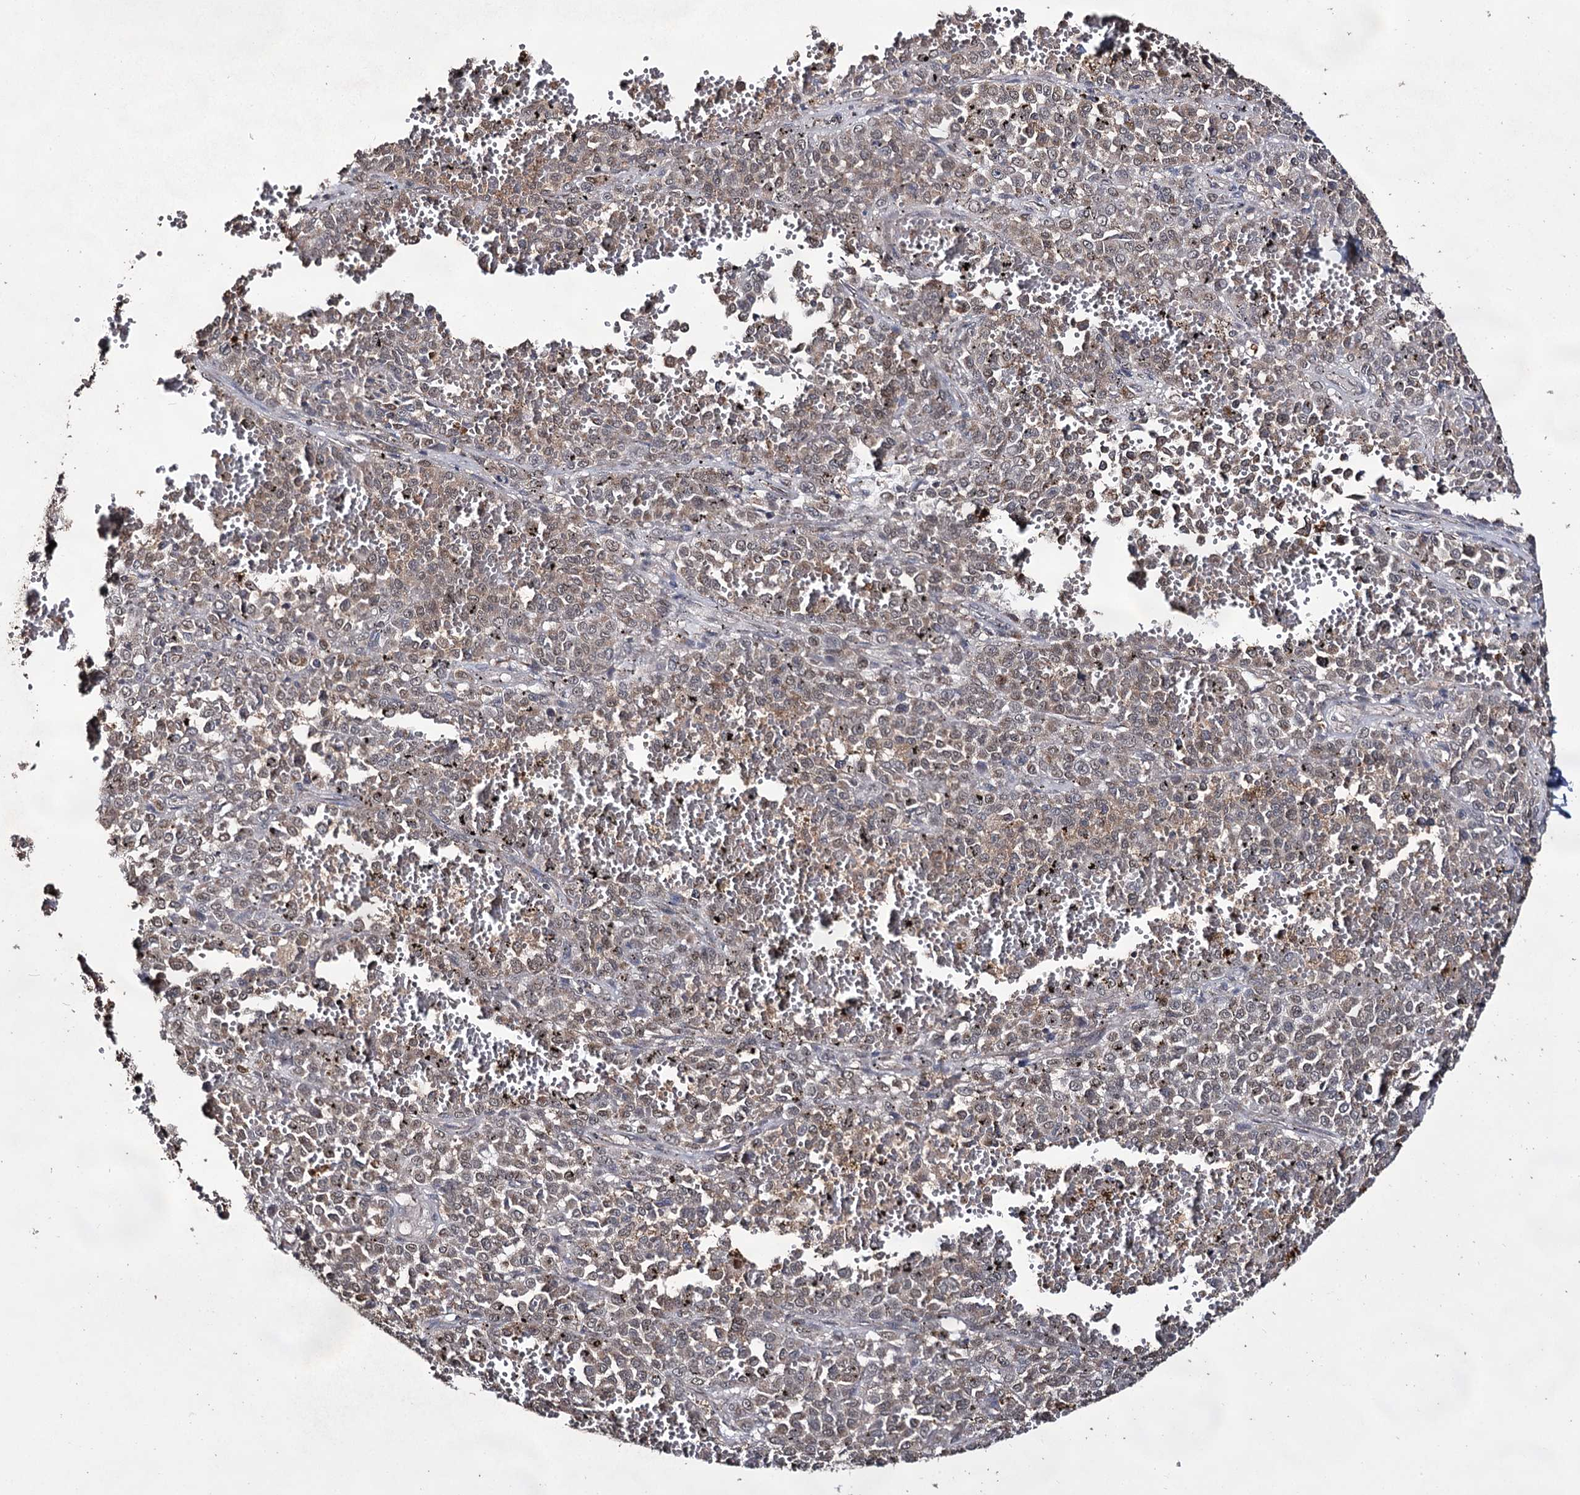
{"staining": {"intensity": "weak", "quantity": ">75%", "location": "cytoplasmic/membranous"}, "tissue": "melanoma", "cell_type": "Tumor cells", "image_type": "cancer", "snomed": [{"axis": "morphology", "description": "Malignant melanoma, Metastatic site"}, {"axis": "topography", "description": "Pancreas"}], "caption": "Protein expression analysis of malignant melanoma (metastatic site) reveals weak cytoplasmic/membranous staining in approximately >75% of tumor cells.", "gene": "ACTR6", "patient": {"sex": "female", "age": 30}}